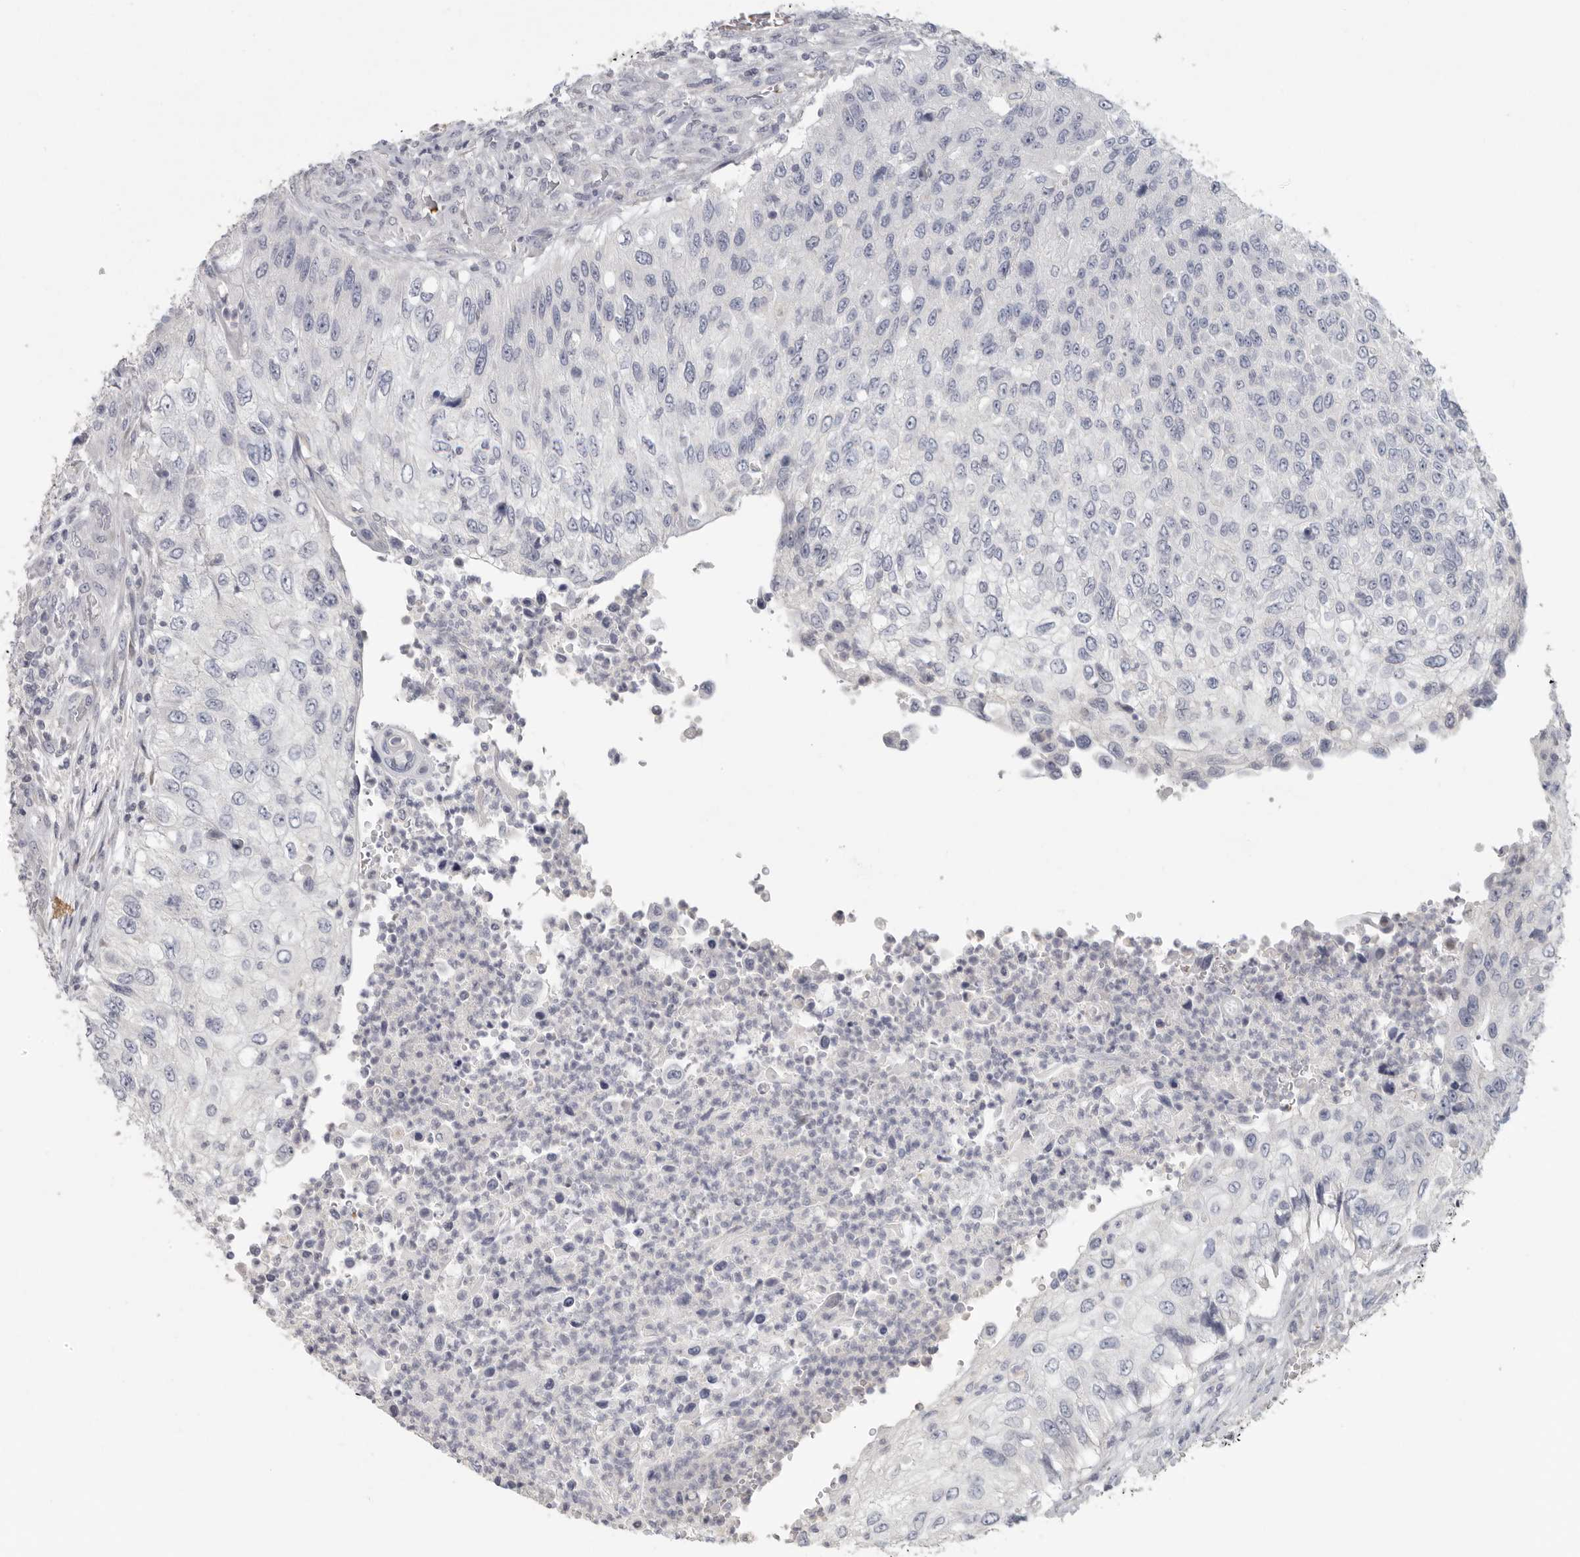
{"staining": {"intensity": "negative", "quantity": "none", "location": "none"}, "tissue": "urothelial cancer", "cell_type": "Tumor cells", "image_type": "cancer", "snomed": [{"axis": "morphology", "description": "Urothelial carcinoma, High grade"}, {"axis": "topography", "description": "Urinary bladder"}], "caption": "High power microscopy photomicrograph of an immunohistochemistry image of urothelial carcinoma (high-grade), revealing no significant expression in tumor cells.", "gene": "DNAJC11", "patient": {"sex": "female", "age": 60}}